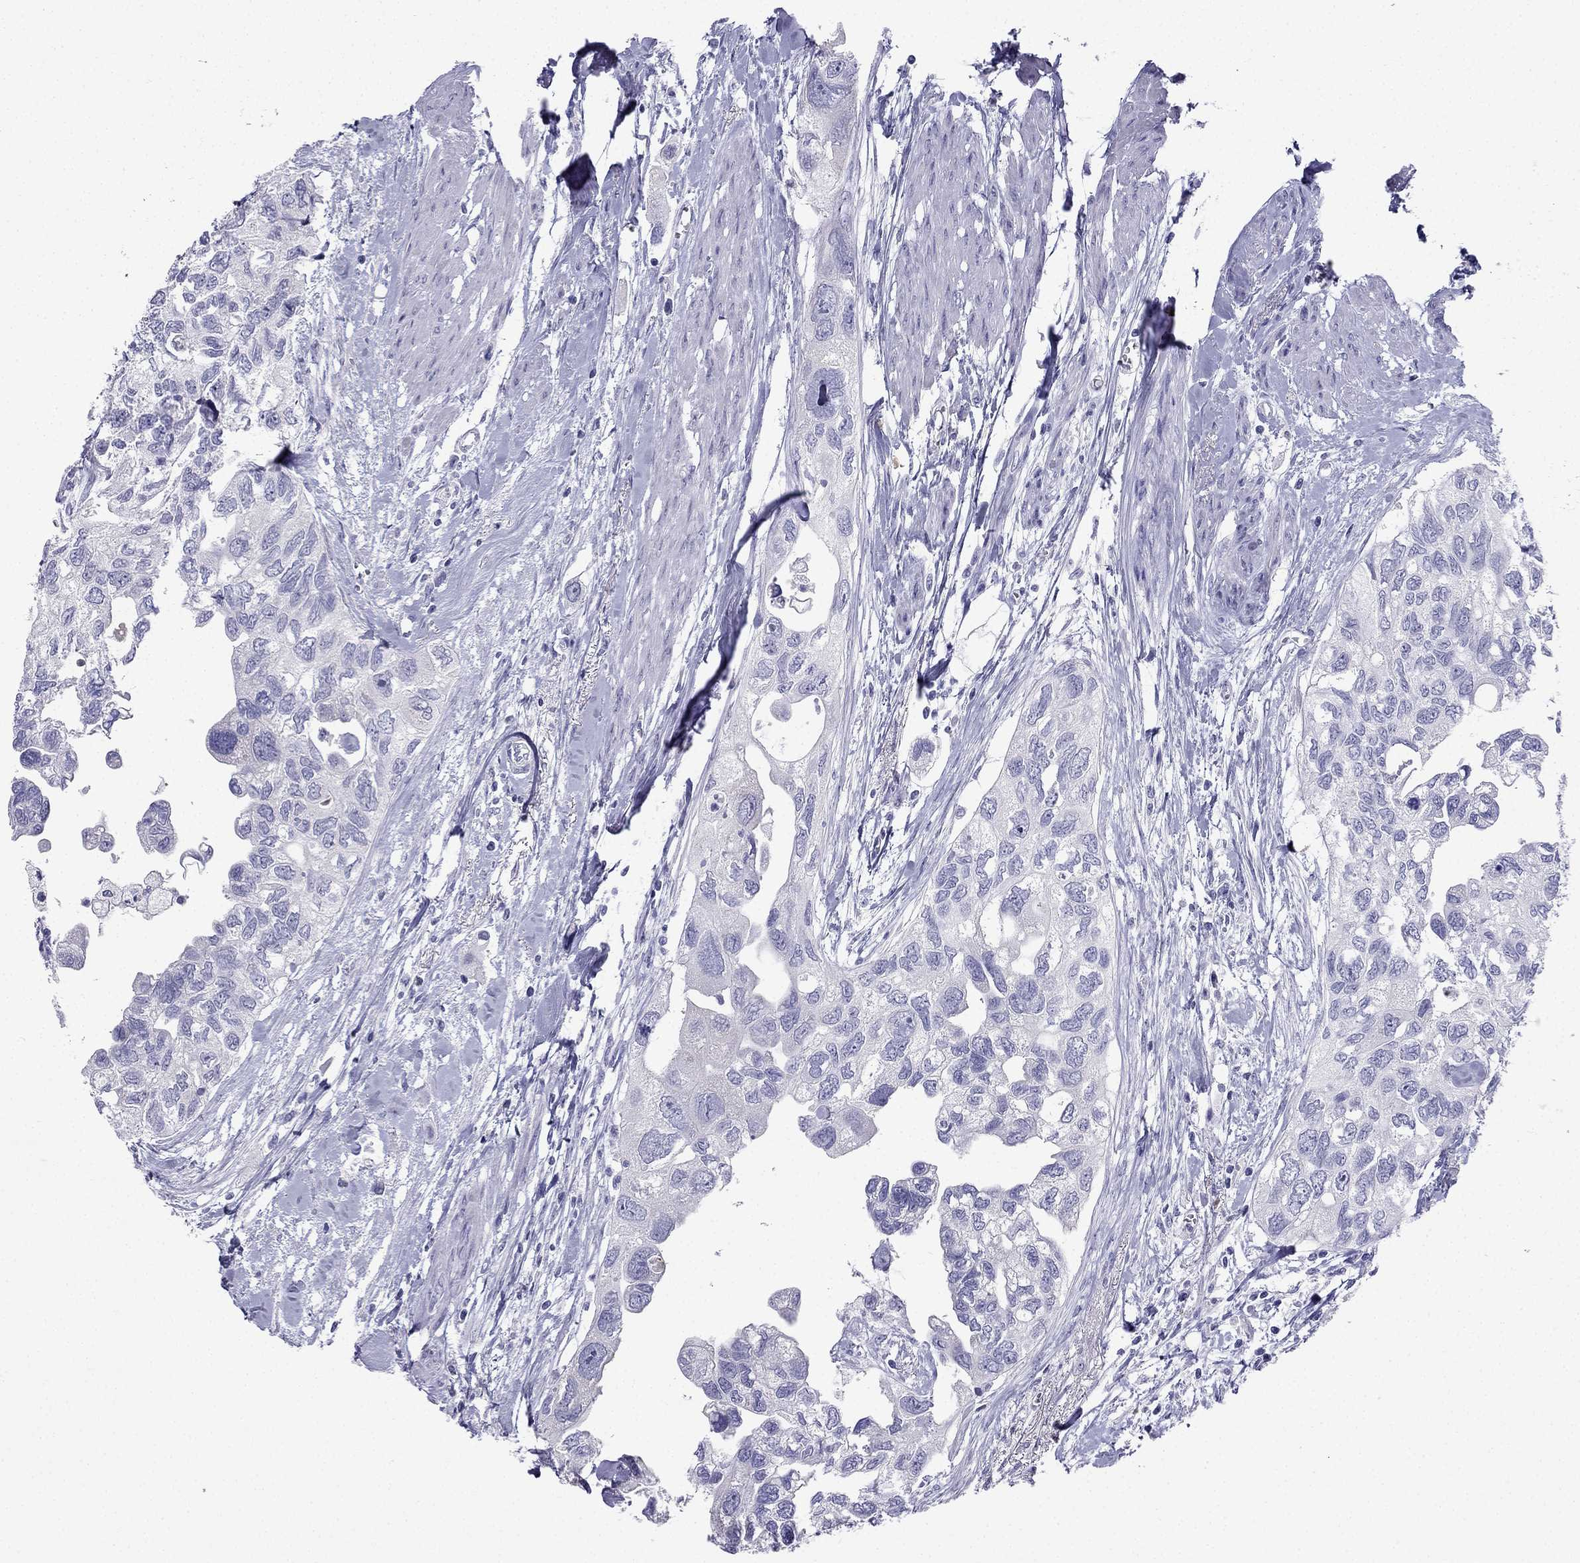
{"staining": {"intensity": "negative", "quantity": "none", "location": "none"}, "tissue": "urothelial cancer", "cell_type": "Tumor cells", "image_type": "cancer", "snomed": [{"axis": "morphology", "description": "Urothelial carcinoma, High grade"}, {"axis": "topography", "description": "Urinary bladder"}], "caption": "DAB immunohistochemical staining of urothelial cancer shows no significant staining in tumor cells.", "gene": "NPTX1", "patient": {"sex": "male", "age": 59}}